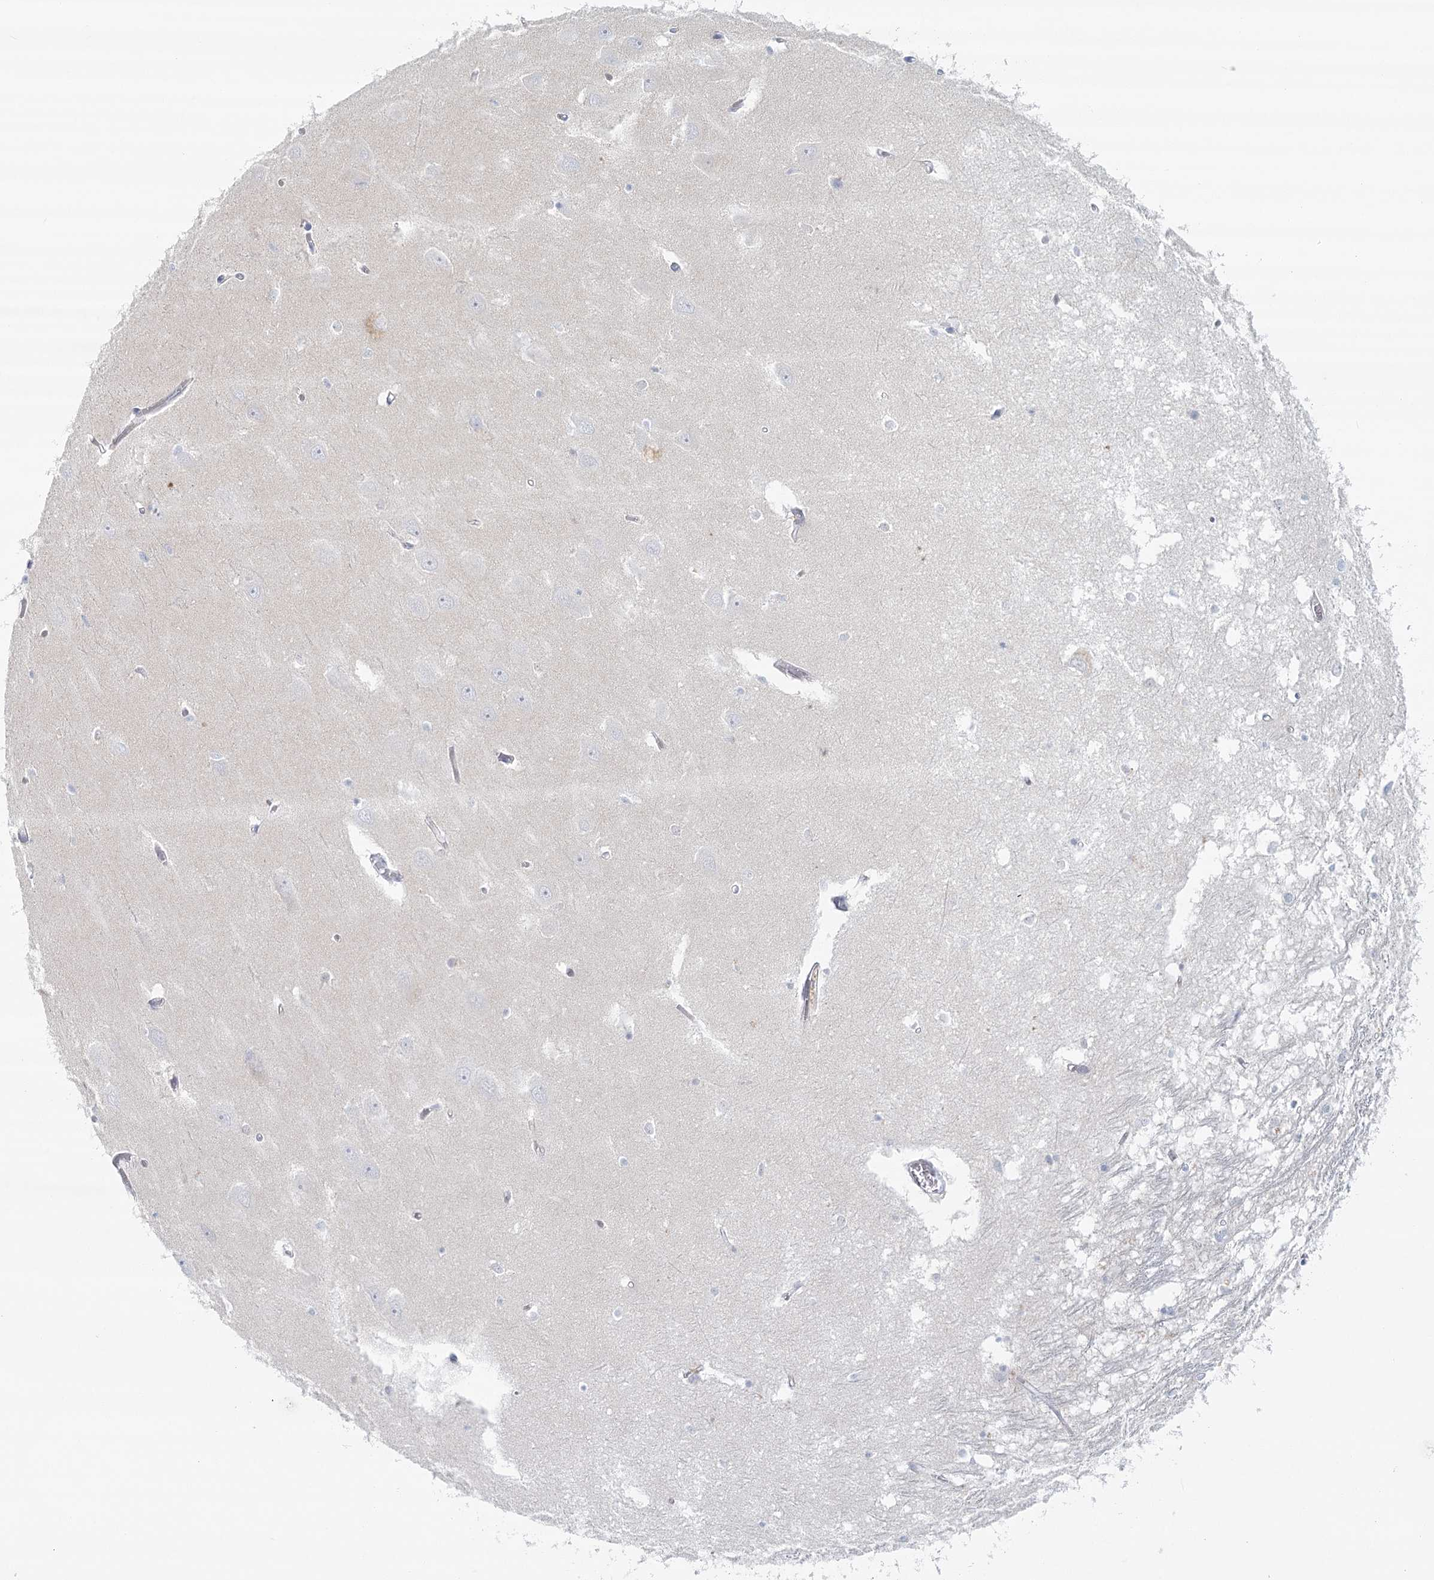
{"staining": {"intensity": "negative", "quantity": "none", "location": "none"}, "tissue": "hippocampus", "cell_type": "Glial cells", "image_type": "normal", "snomed": [{"axis": "morphology", "description": "Normal tissue, NOS"}, {"axis": "topography", "description": "Hippocampus"}], "caption": "An immunohistochemistry micrograph of benign hippocampus is shown. There is no staining in glial cells of hippocampus. (DAB immunohistochemistry with hematoxylin counter stain).", "gene": "BPHL", "patient": {"sex": "male", "age": 70}}